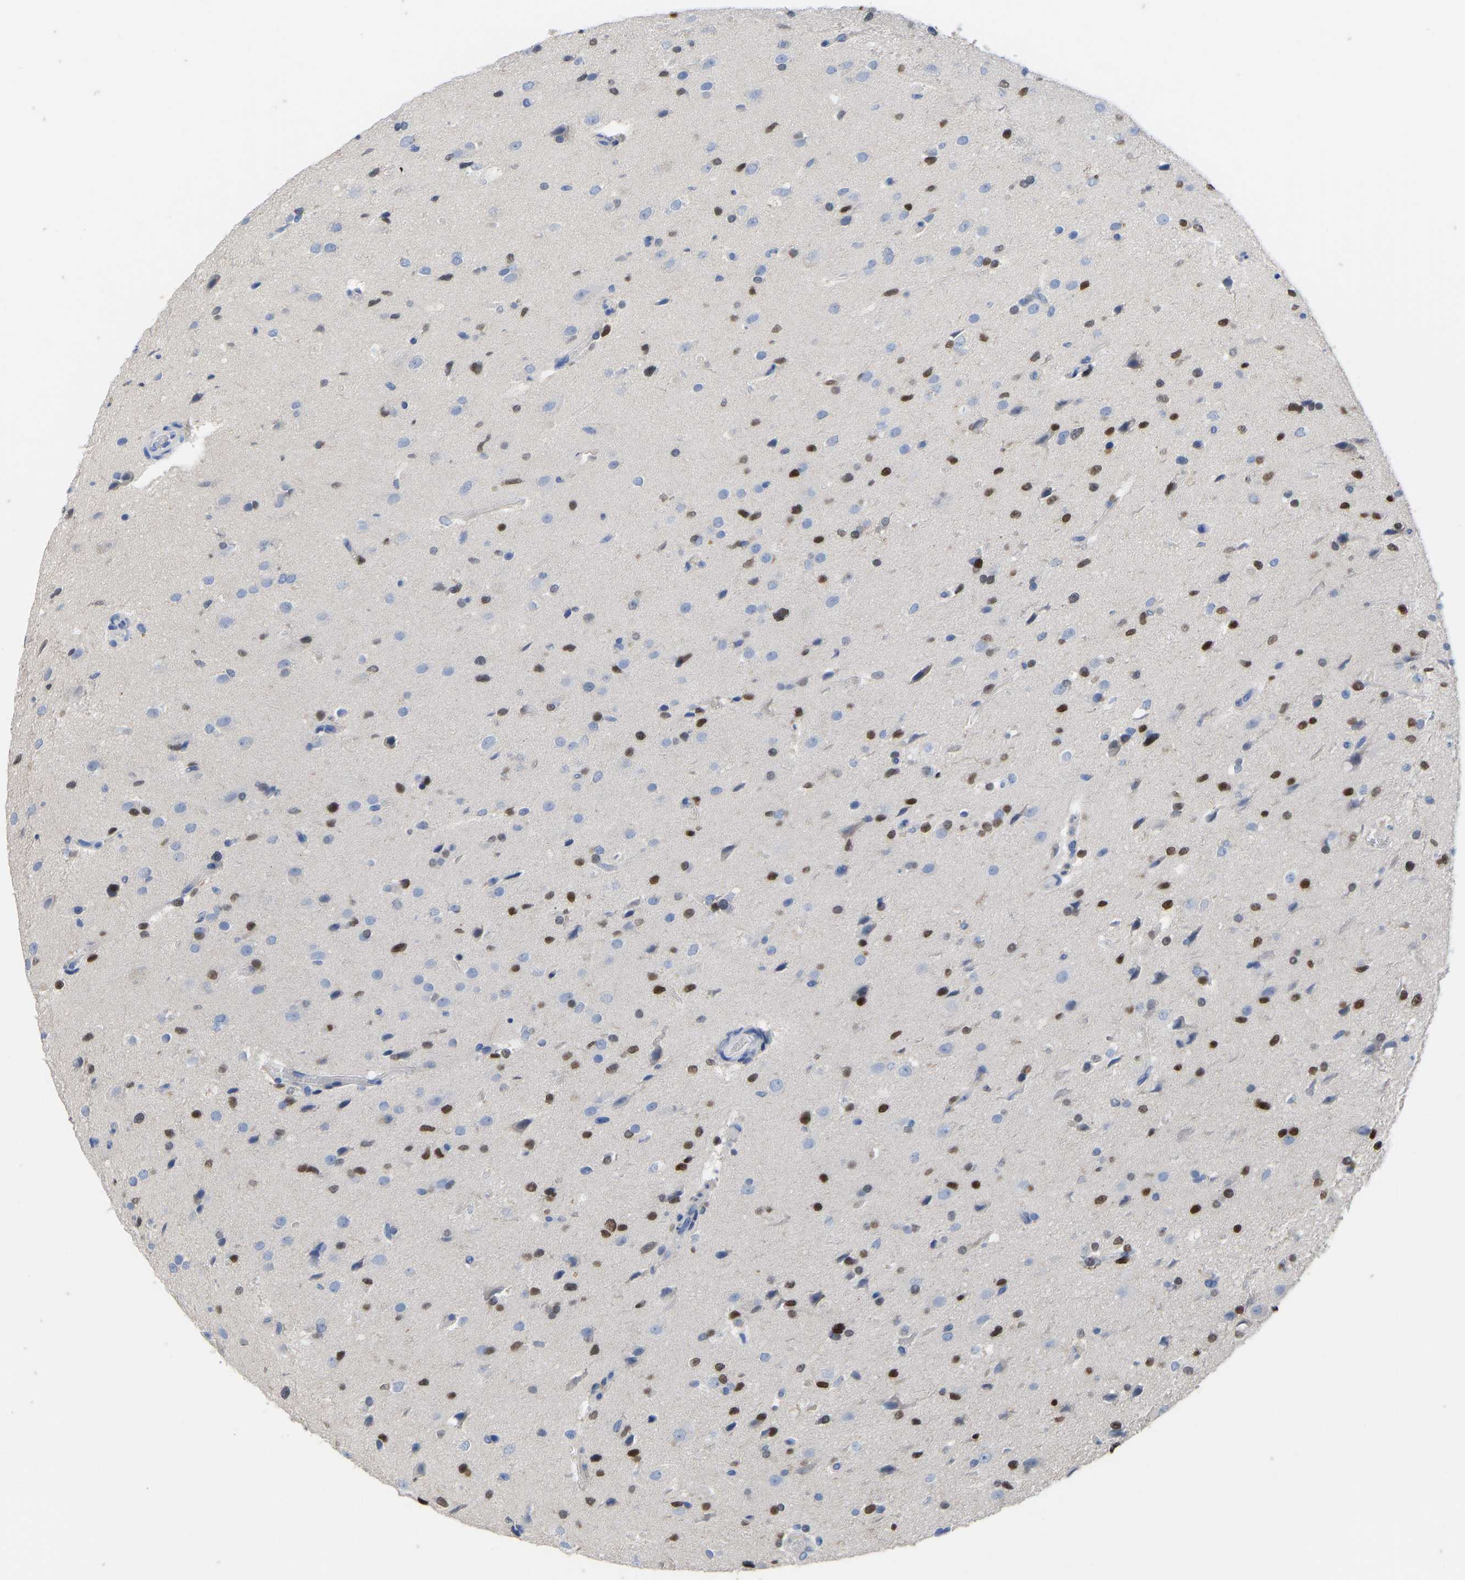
{"staining": {"intensity": "moderate", "quantity": "25%-75%", "location": "nuclear"}, "tissue": "glioma", "cell_type": "Tumor cells", "image_type": "cancer", "snomed": [{"axis": "morphology", "description": "Glioma, malignant, High grade"}, {"axis": "topography", "description": "Brain"}], "caption": "Immunohistochemical staining of human malignant high-grade glioma displays medium levels of moderate nuclear expression in about 25%-75% of tumor cells.", "gene": "OLIG2", "patient": {"sex": "male", "age": 33}}